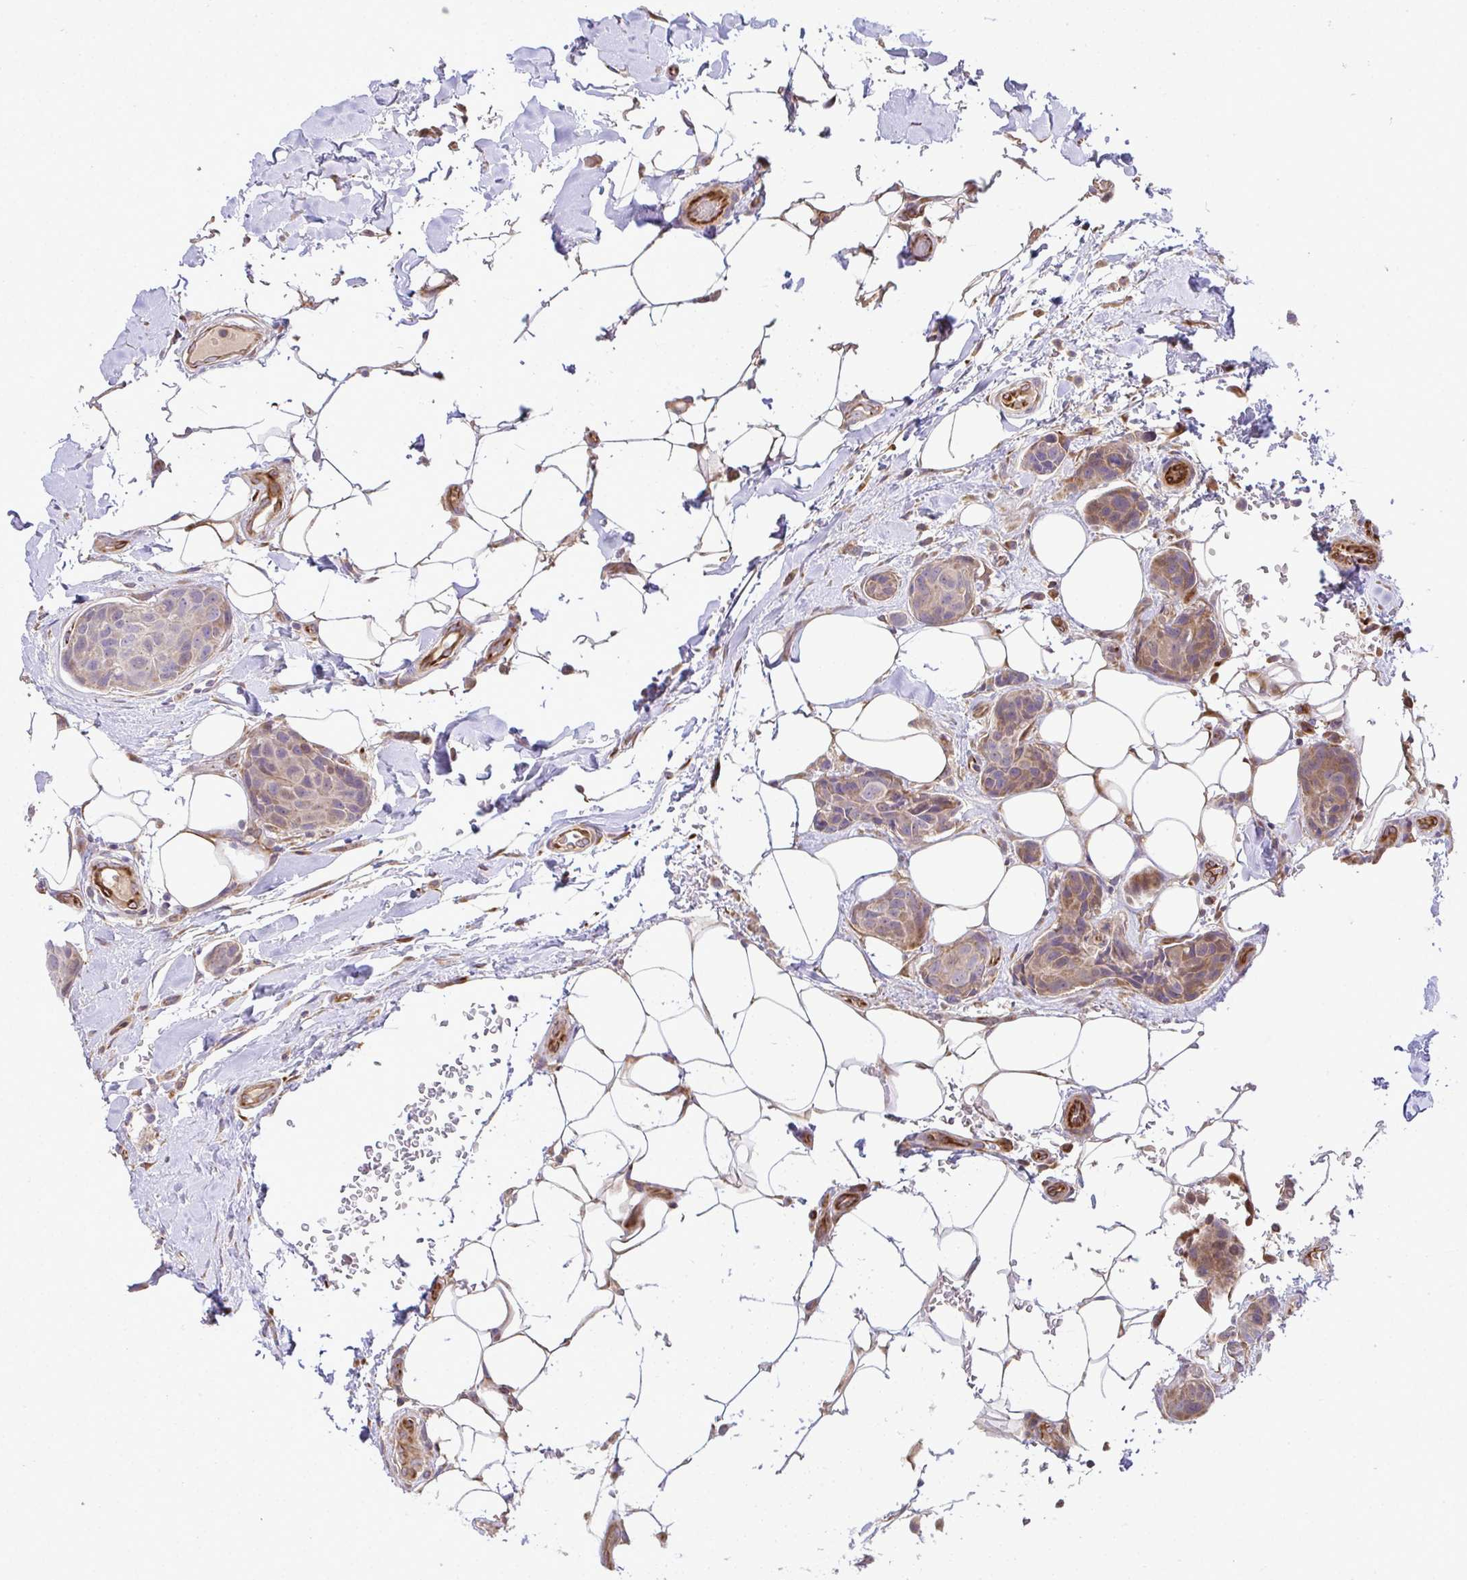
{"staining": {"intensity": "weak", "quantity": ">75%", "location": "cytoplasmic/membranous"}, "tissue": "breast cancer", "cell_type": "Tumor cells", "image_type": "cancer", "snomed": [{"axis": "morphology", "description": "Duct carcinoma"}, {"axis": "topography", "description": "Breast"}, {"axis": "topography", "description": "Lymph node"}], "caption": "IHC of intraductal carcinoma (breast) exhibits low levels of weak cytoplasmic/membranous staining in approximately >75% of tumor cells.", "gene": "GRID2", "patient": {"sex": "female", "age": 80}}